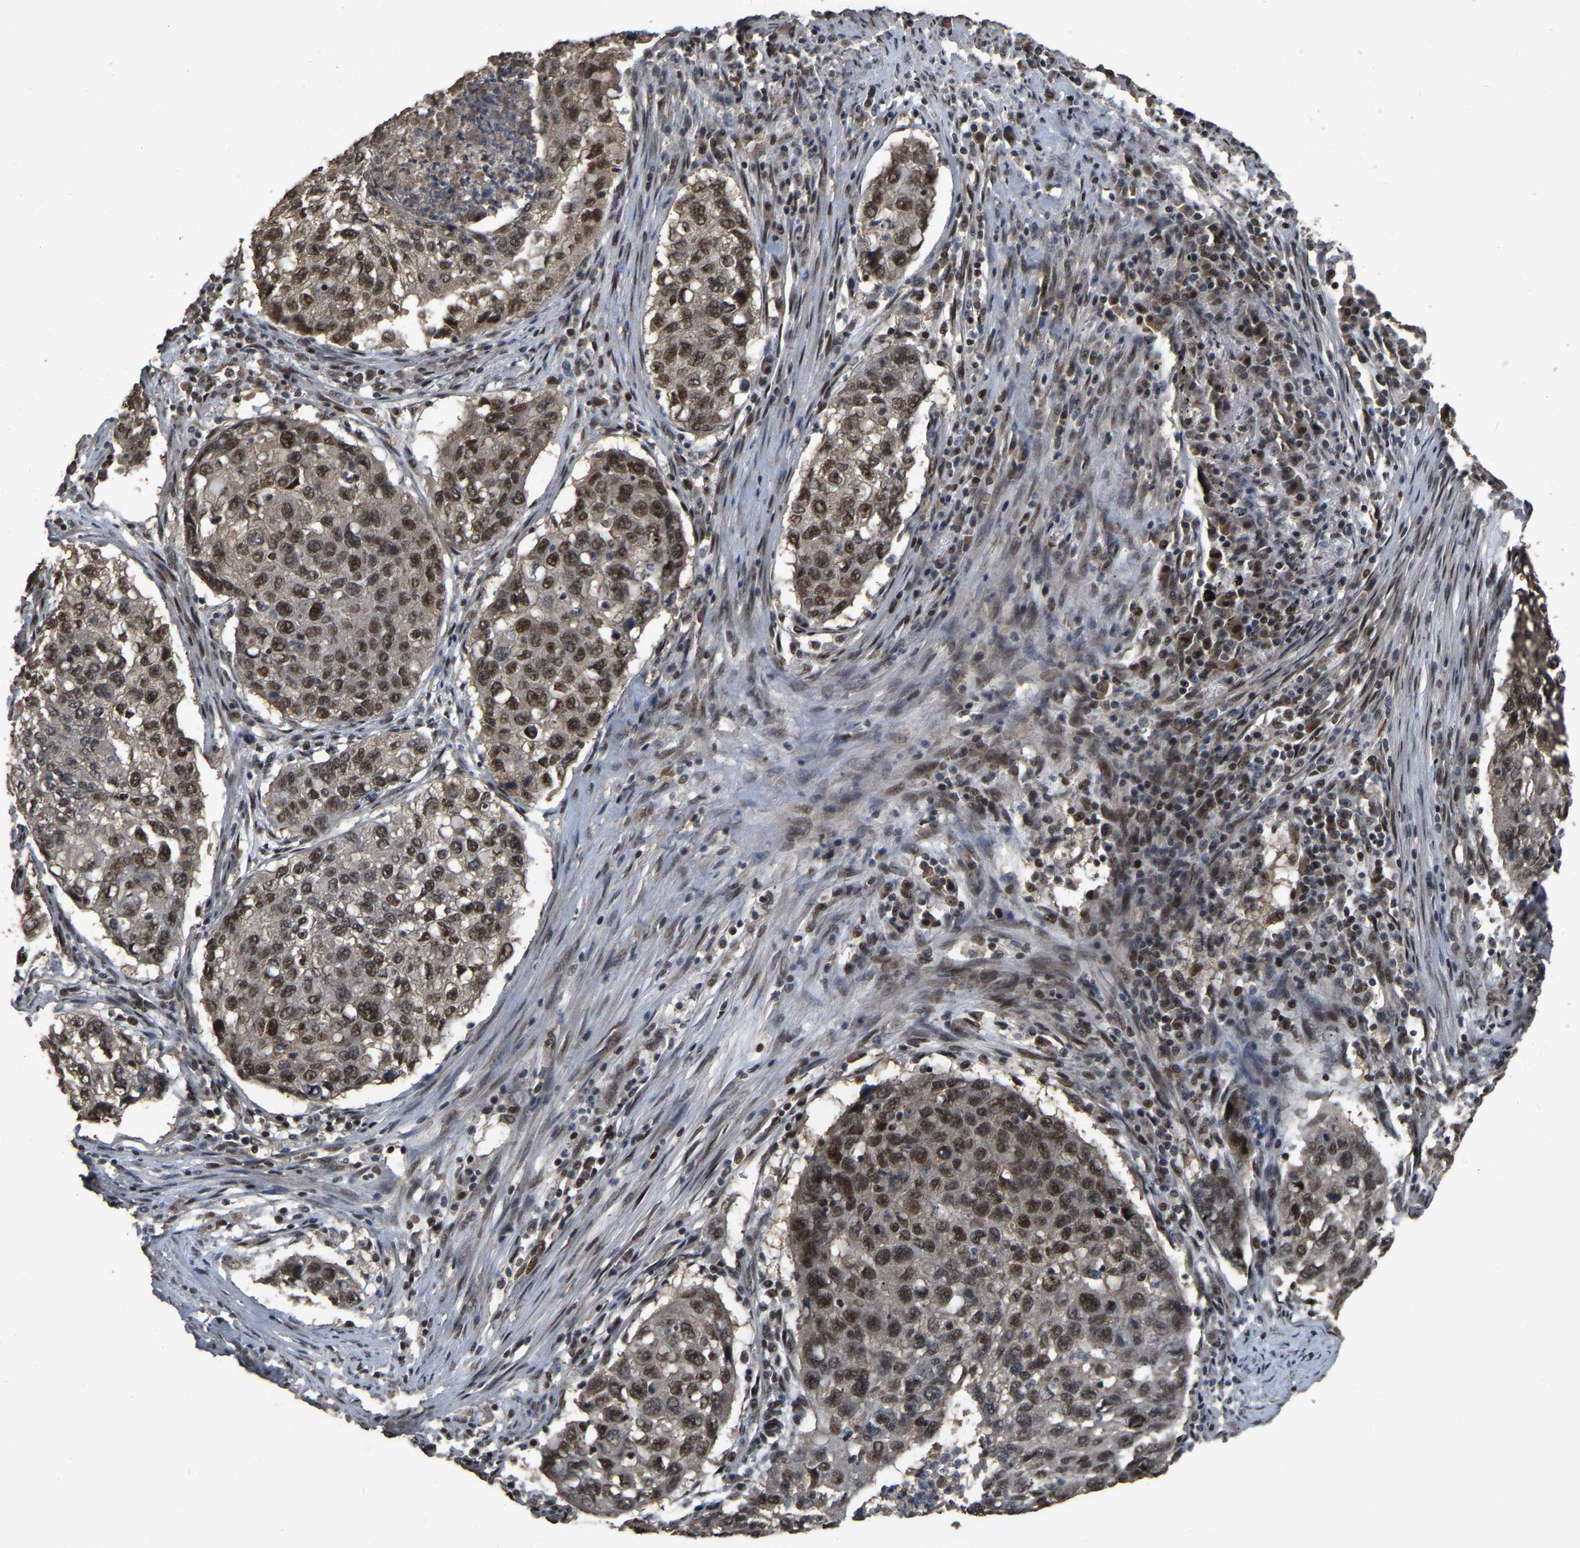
{"staining": {"intensity": "moderate", "quantity": ">75%", "location": "nuclear"}, "tissue": "lung cancer", "cell_type": "Tumor cells", "image_type": "cancer", "snomed": [{"axis": "morphology", "description": "Squamous cell carcinoma, NOS"}, {"axis": "topography", "description": "Lung"}], "caption": "Human lung squamous cell carcinoma stained with a brown dye shows moderate nuclear positive expression in about >75% of tumor cells.", "gene": "ARHGAP23", "patient": {"sex": "female", "age": 63}}